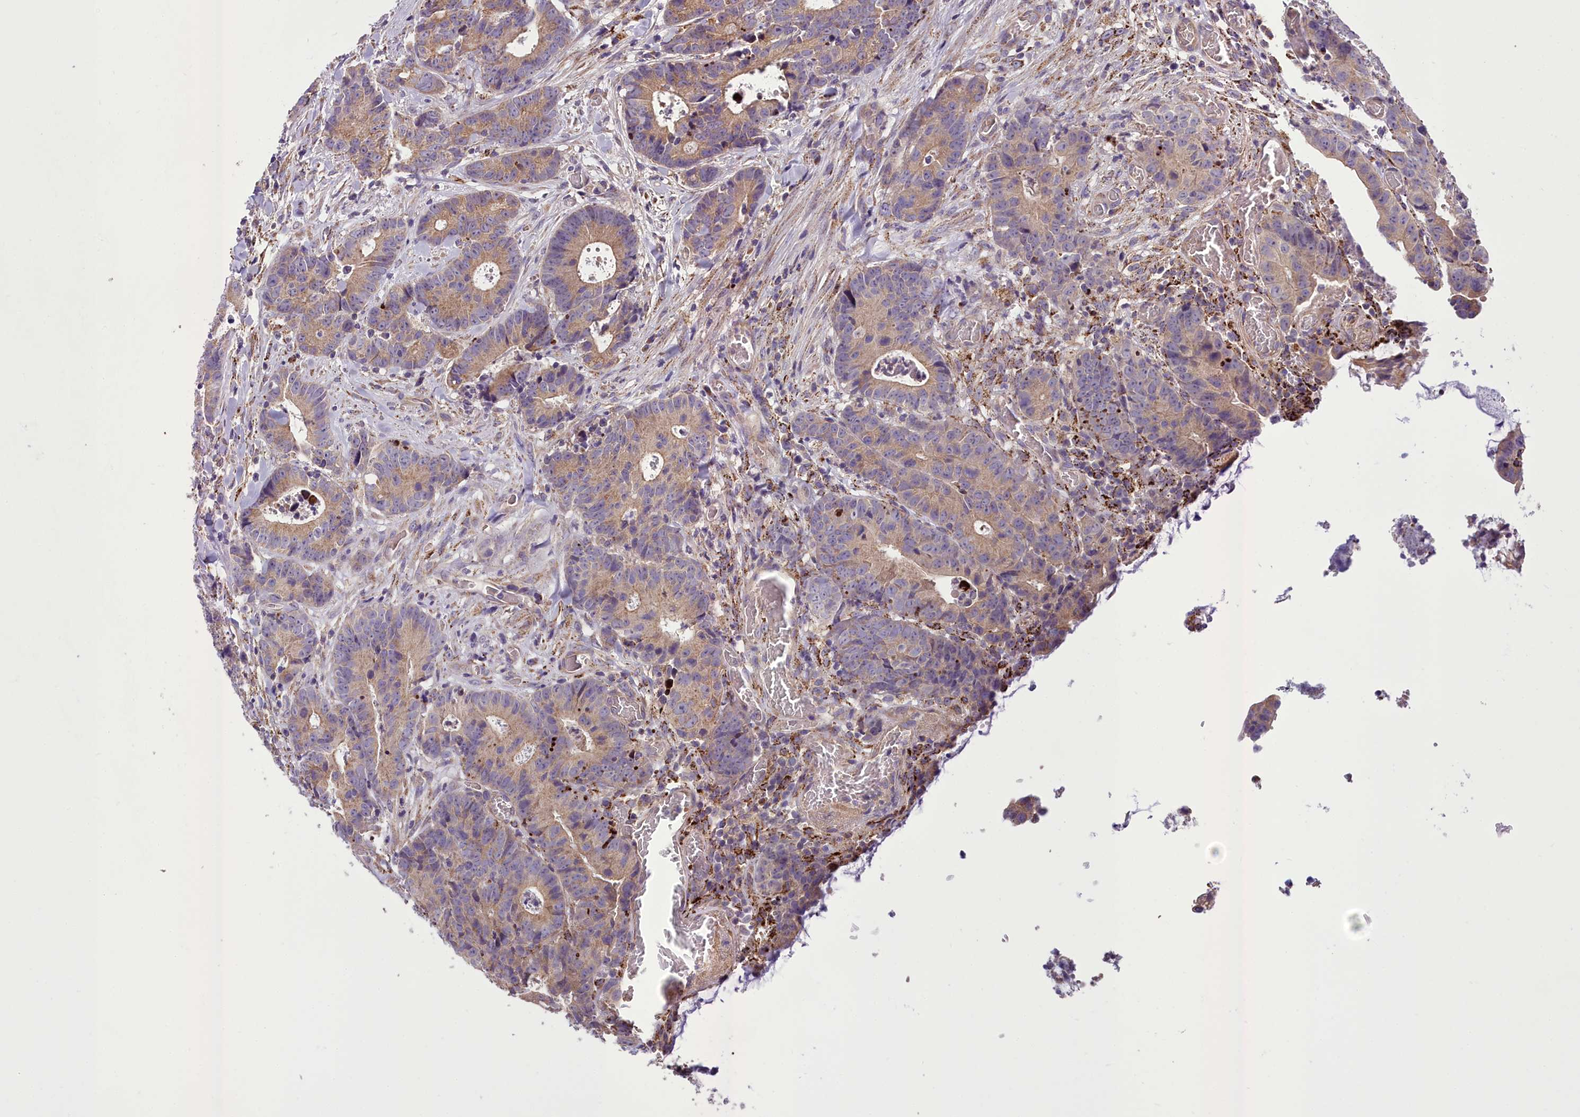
{"staining": {"intensity": "moderate", "quantity": ">75%", "location": "cytoplasmic/membranous"}, "tissue": "colorectal cancer", "cell_type": "Tumor cells", "image_type": "cancer", "snomed": [{"axis": "morphology", "description": "Adenocarcinoma, NOS"}, {"axis": "topography", "description": "Colon"}], "caption": "Protein analysis of colorectal cancer tissue reveals moderate cytoplasmic/membranous staining in approximately >75% of tumor cells. (Brightfield microscopy of DAB IHC at high magnification).", "gene": "TBC1D24", "patient": {"sex": "female", "age": 57}}